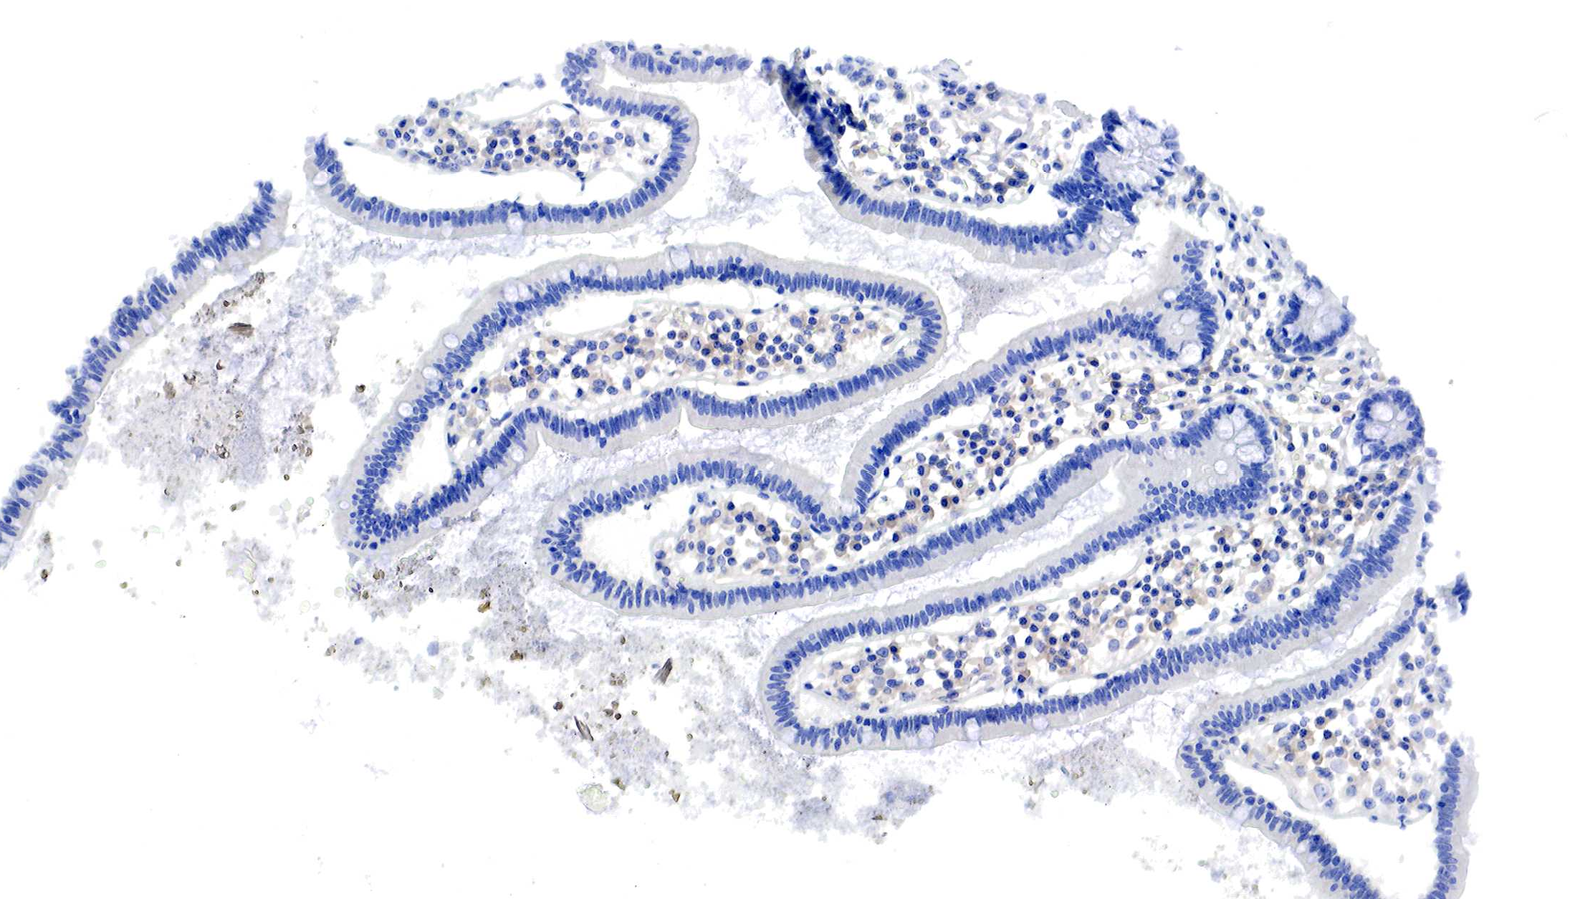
{"staining": {"intensity": "negative", "quantity": "none", "location": "none"}, "tissue": "small intestine", "cell_type": "Glandular cells", "image_type": "normal", "snomed": [{"axis": "morphology", "description": "Normal tissue, NOS"}, {"axis": "topography", "description": "Small intestine"}], "caption": "This is an IHC image of normal small intestine. There is no staining in glandular cells.", "gene": "MSN", "patient": {"sex": "female", "age": 37}}